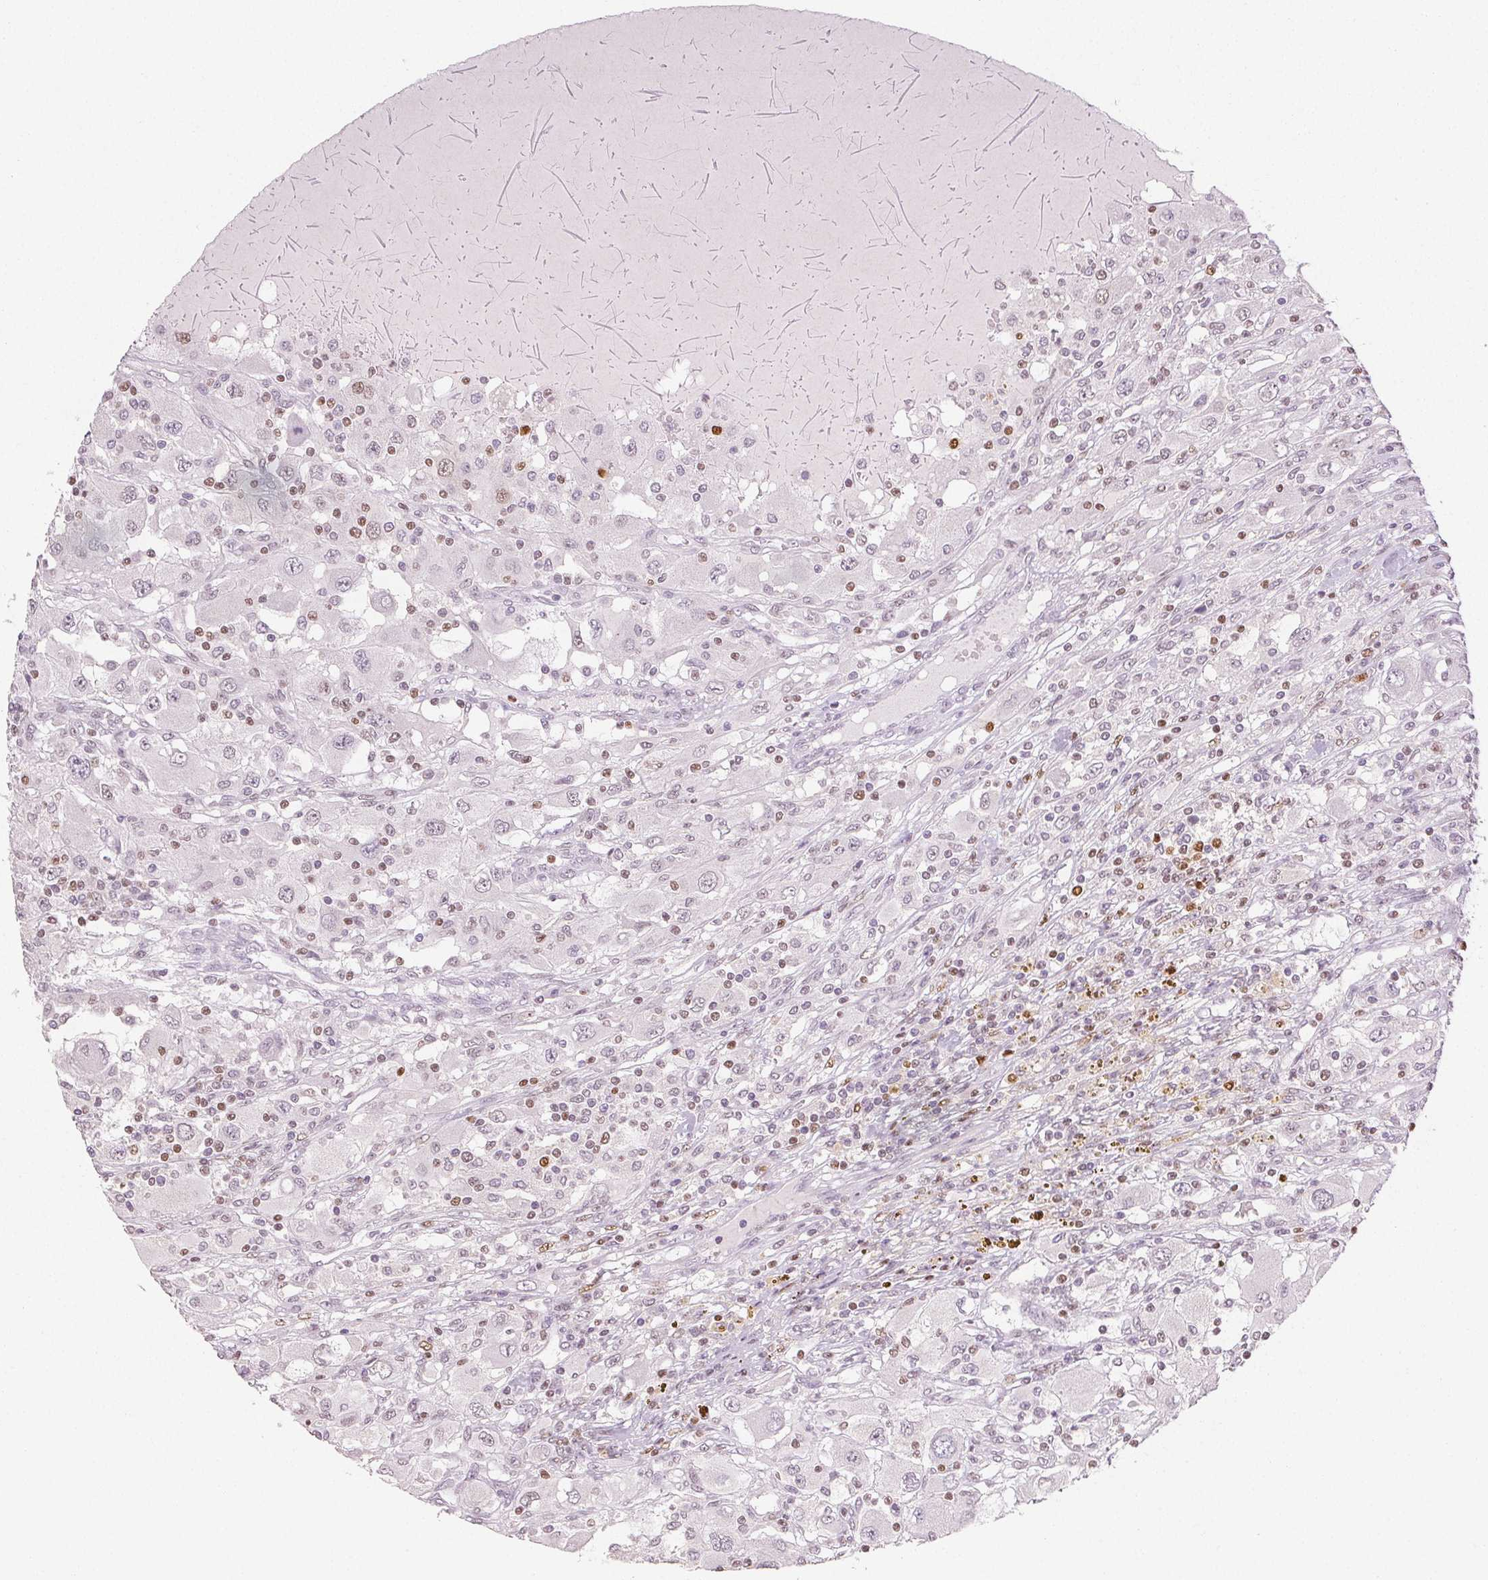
{"staining": {"intensity": "weak", "quantity": "<25%", "location": "nuclear"}, "tissue": "renal cancer", "cell_type": "Tumor cells", "image_type": "cancer", "snomed": [{"axis": "morphology", "description": "Adenocarcinoma, NOS"}, {"axis": "topography", "description": "Kidney"}], "caption": "IHC of renal adenocarcinoma exhibits no positivity in tumor cells.", "gene": "RUNX2", "patient": {"sex": "female", "age": 67}}